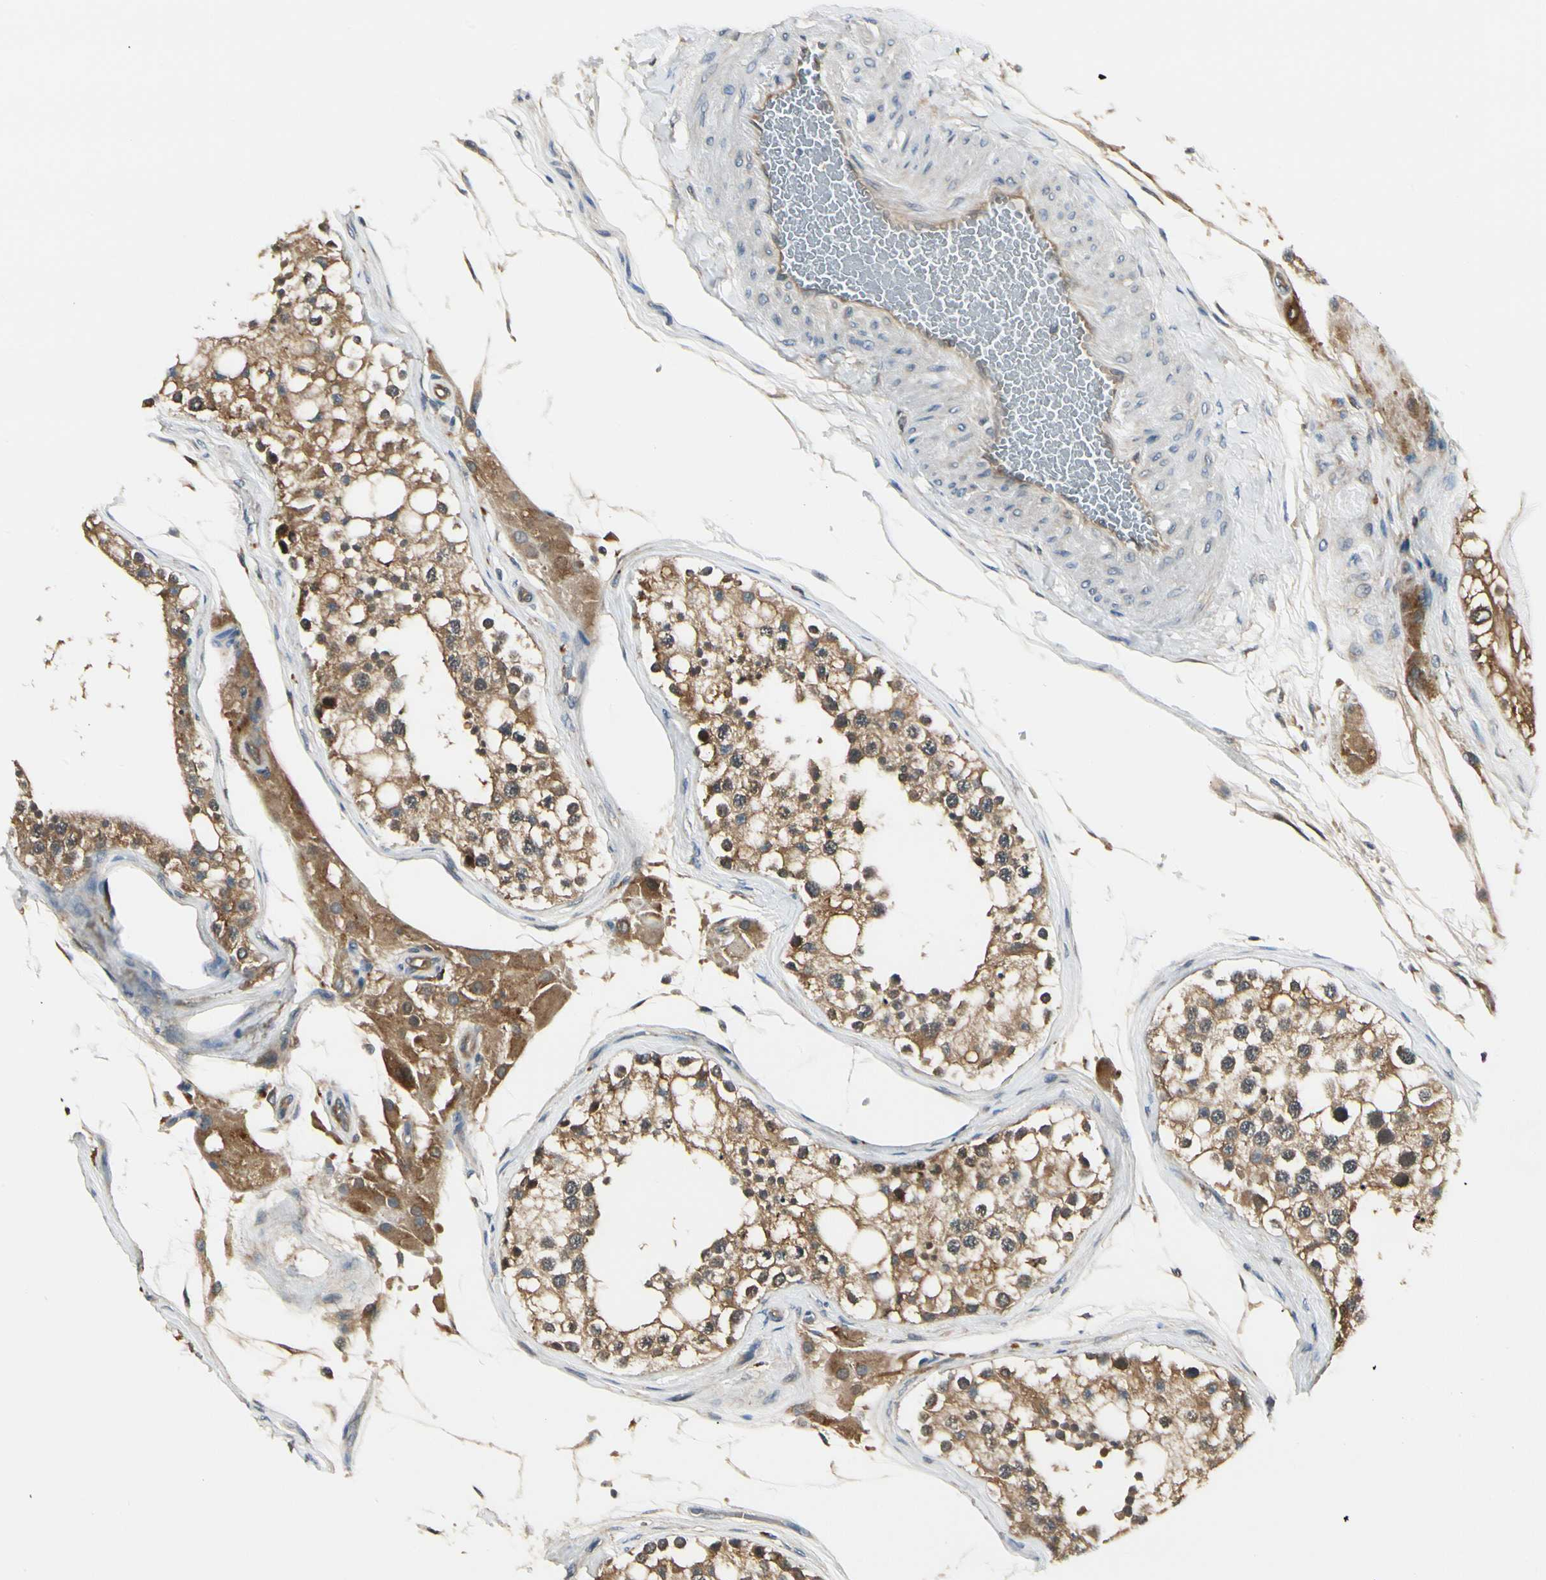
{"staining": {"intensity": "strong", "quantity": ">75%", "location": "cytoplasmic/membranous"}, "tissue": "testis", "cell_type": "Cells in seminiferous ducts", "image_type": "normal", "snomed": [{"axis": "morphology", "description": "Normal tissue, NOS"}, {"axis": "topography", "description": "Testis"}], "caption": "This histopathology image shows immunohistochemistry staining of normal human testis, with high strong cytoplasmic/membranous staining in about >75% of cells in seminiferous ducts.", "gene": "NME1", "patient": {"sex": "male", "age": 68}}